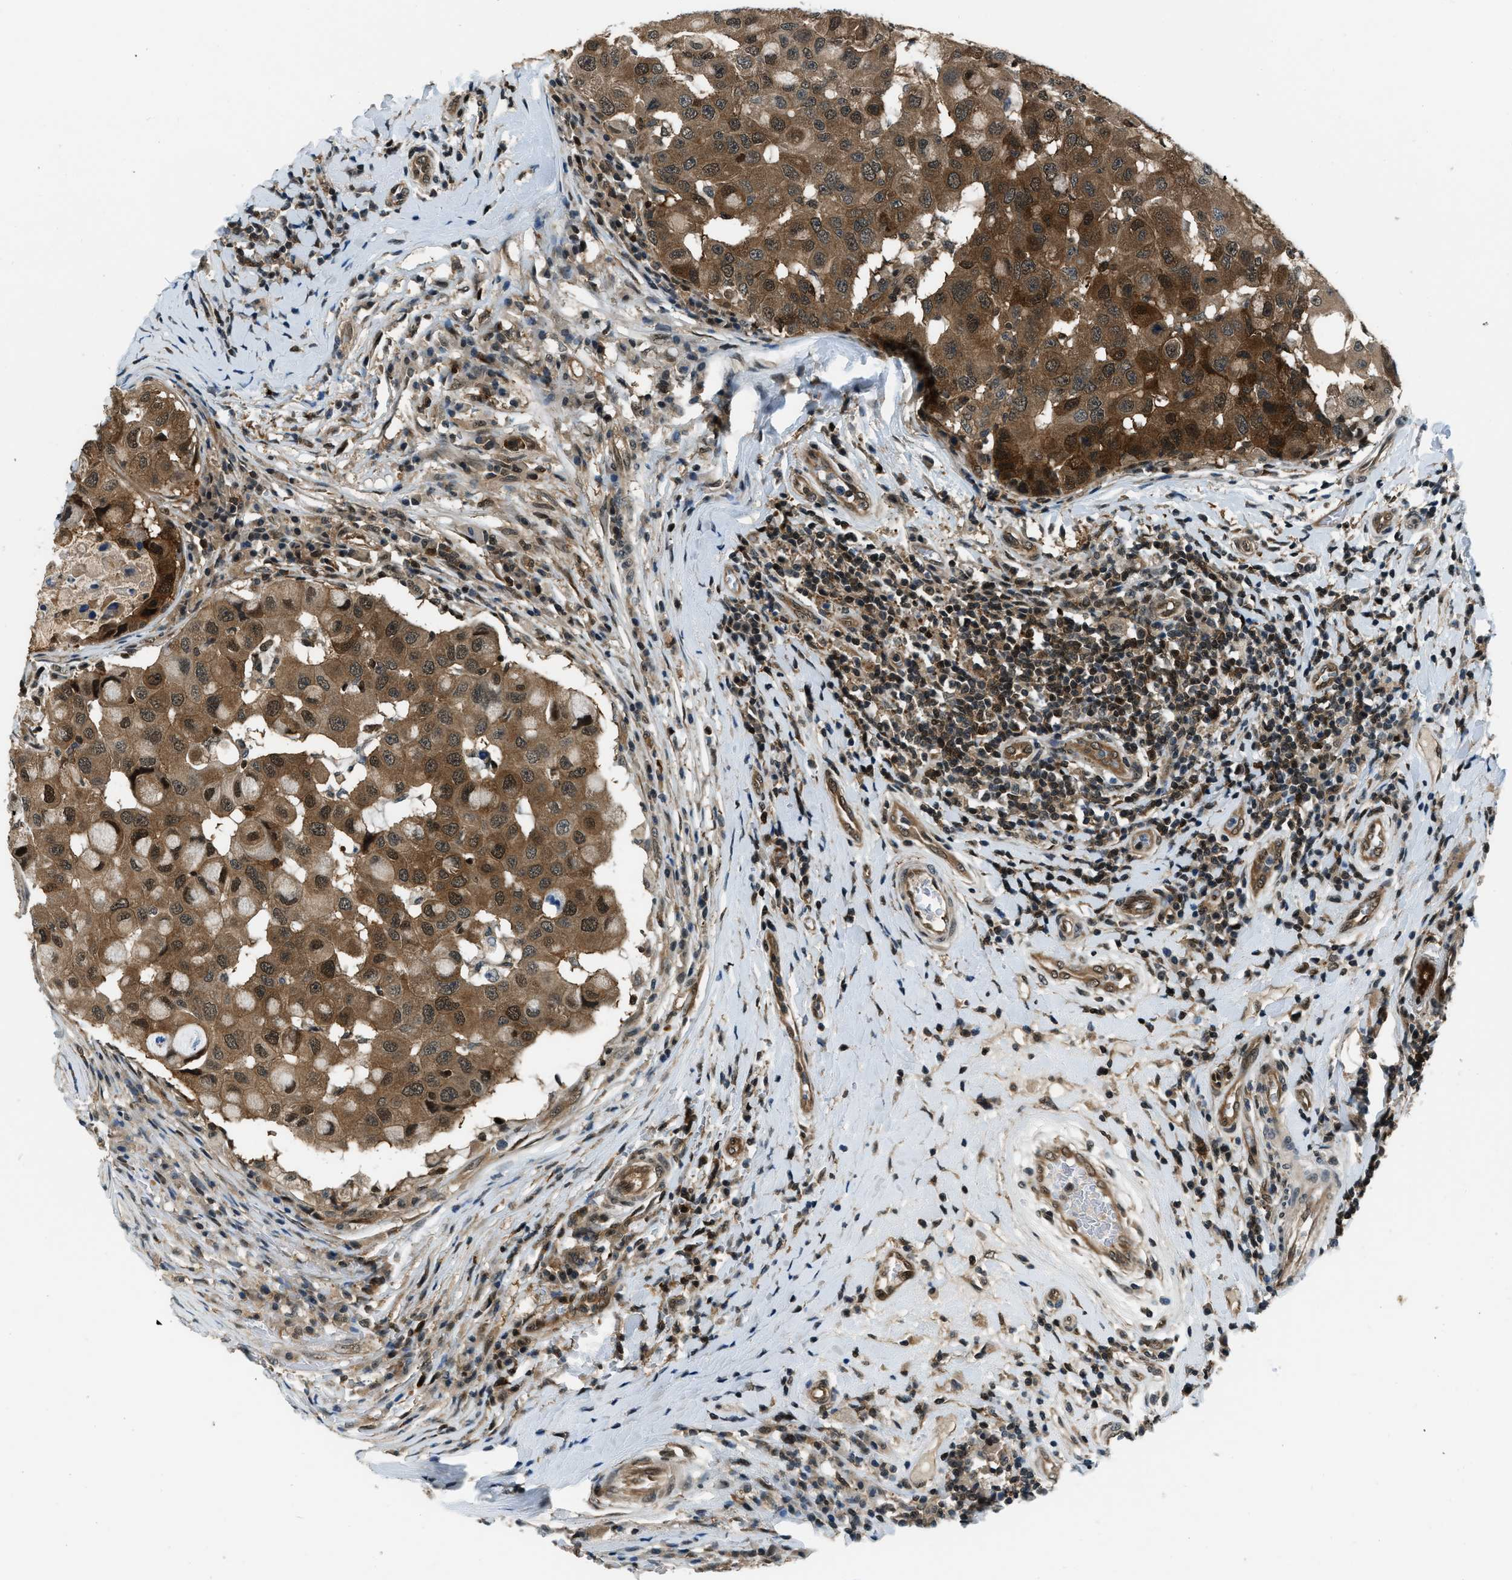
{"staining": {"intensity": "strong", "quantity": ">75%", "location": "cytoplasmic/membranous,nuclear"}, "tissue": "breast cancer", "cell_type": "Tumor cells", "image_type": "cancer", "snomed": [{"axis": "morphology", "description": "Duct carcinoma"}, {"axis": "topography", "description": "Breast"}], "caption": "Human breast cancer stained with a brown dye demonstrates strong cytoplasmic/membranous and nuclear positive expression in about >75% of tumor cells.", "gene": "NUDCD3", "patient": {"sex": "female", "age": 27}}